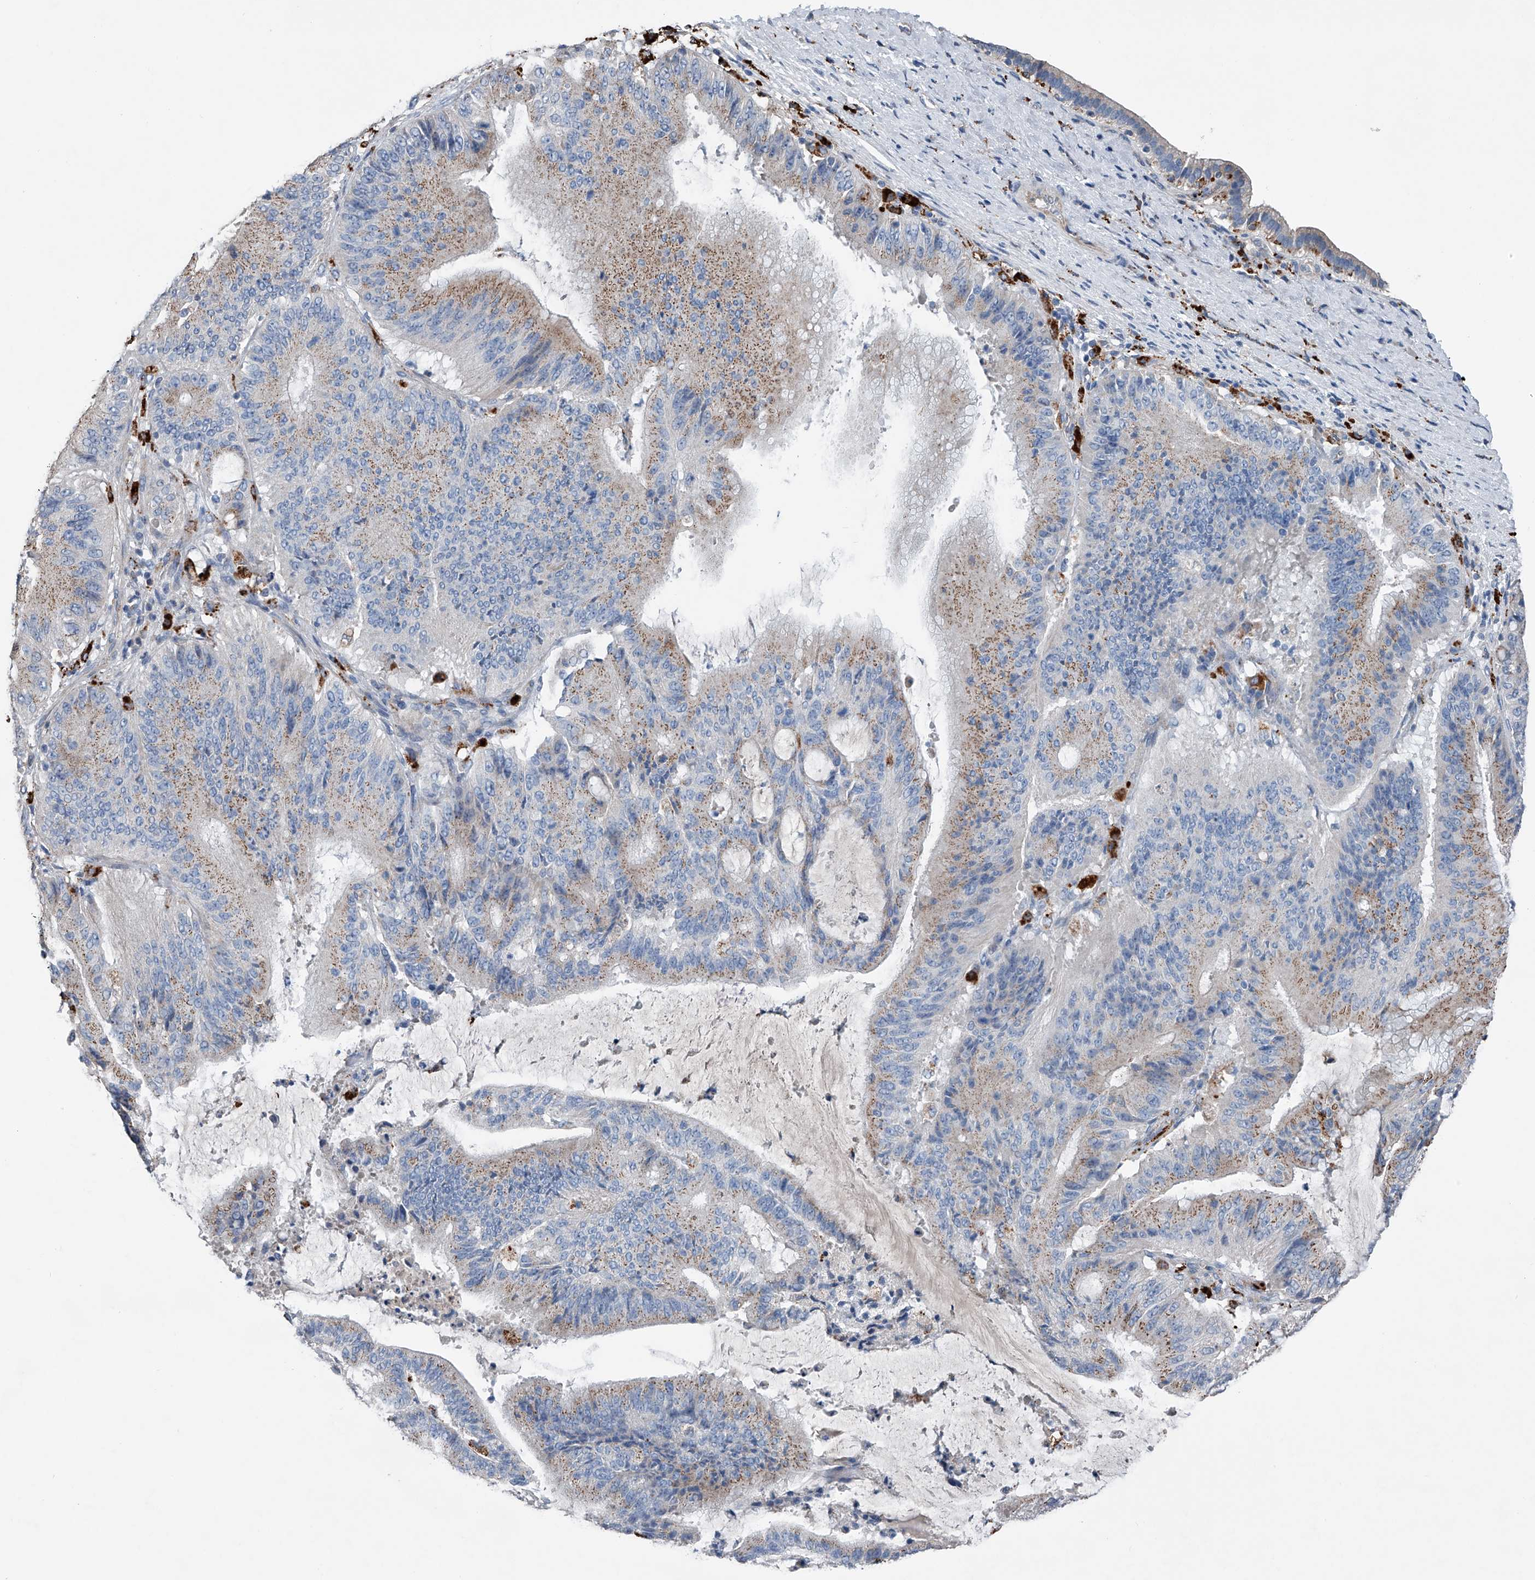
{"staining": {"intensity": "moderate", "quantity": "25%-75%", "location": "cytoplasmic/membranous"}, "tissue": "liver cancer", "cell_type": "Tumor cells", "image_type": "cancer", "snomed": [{"axis": "morphology", "description": "Normal tissue, NOS"}, {"axis": "morphology", "description": "Cholangiocarcinoma"}, {"axis": "topography", "description": "Liver"}, {"axis": "topography", "description": "Peripheral nerve tissue"}], "caption": "Moderate cytoplasmic/membranous expression for a protein is present in approximately 25%-75% of tumor cells of liver cancer using immunohistochemistry.", "gene": "ZNF772", "patient": {"sex": "female", "age": 73}}